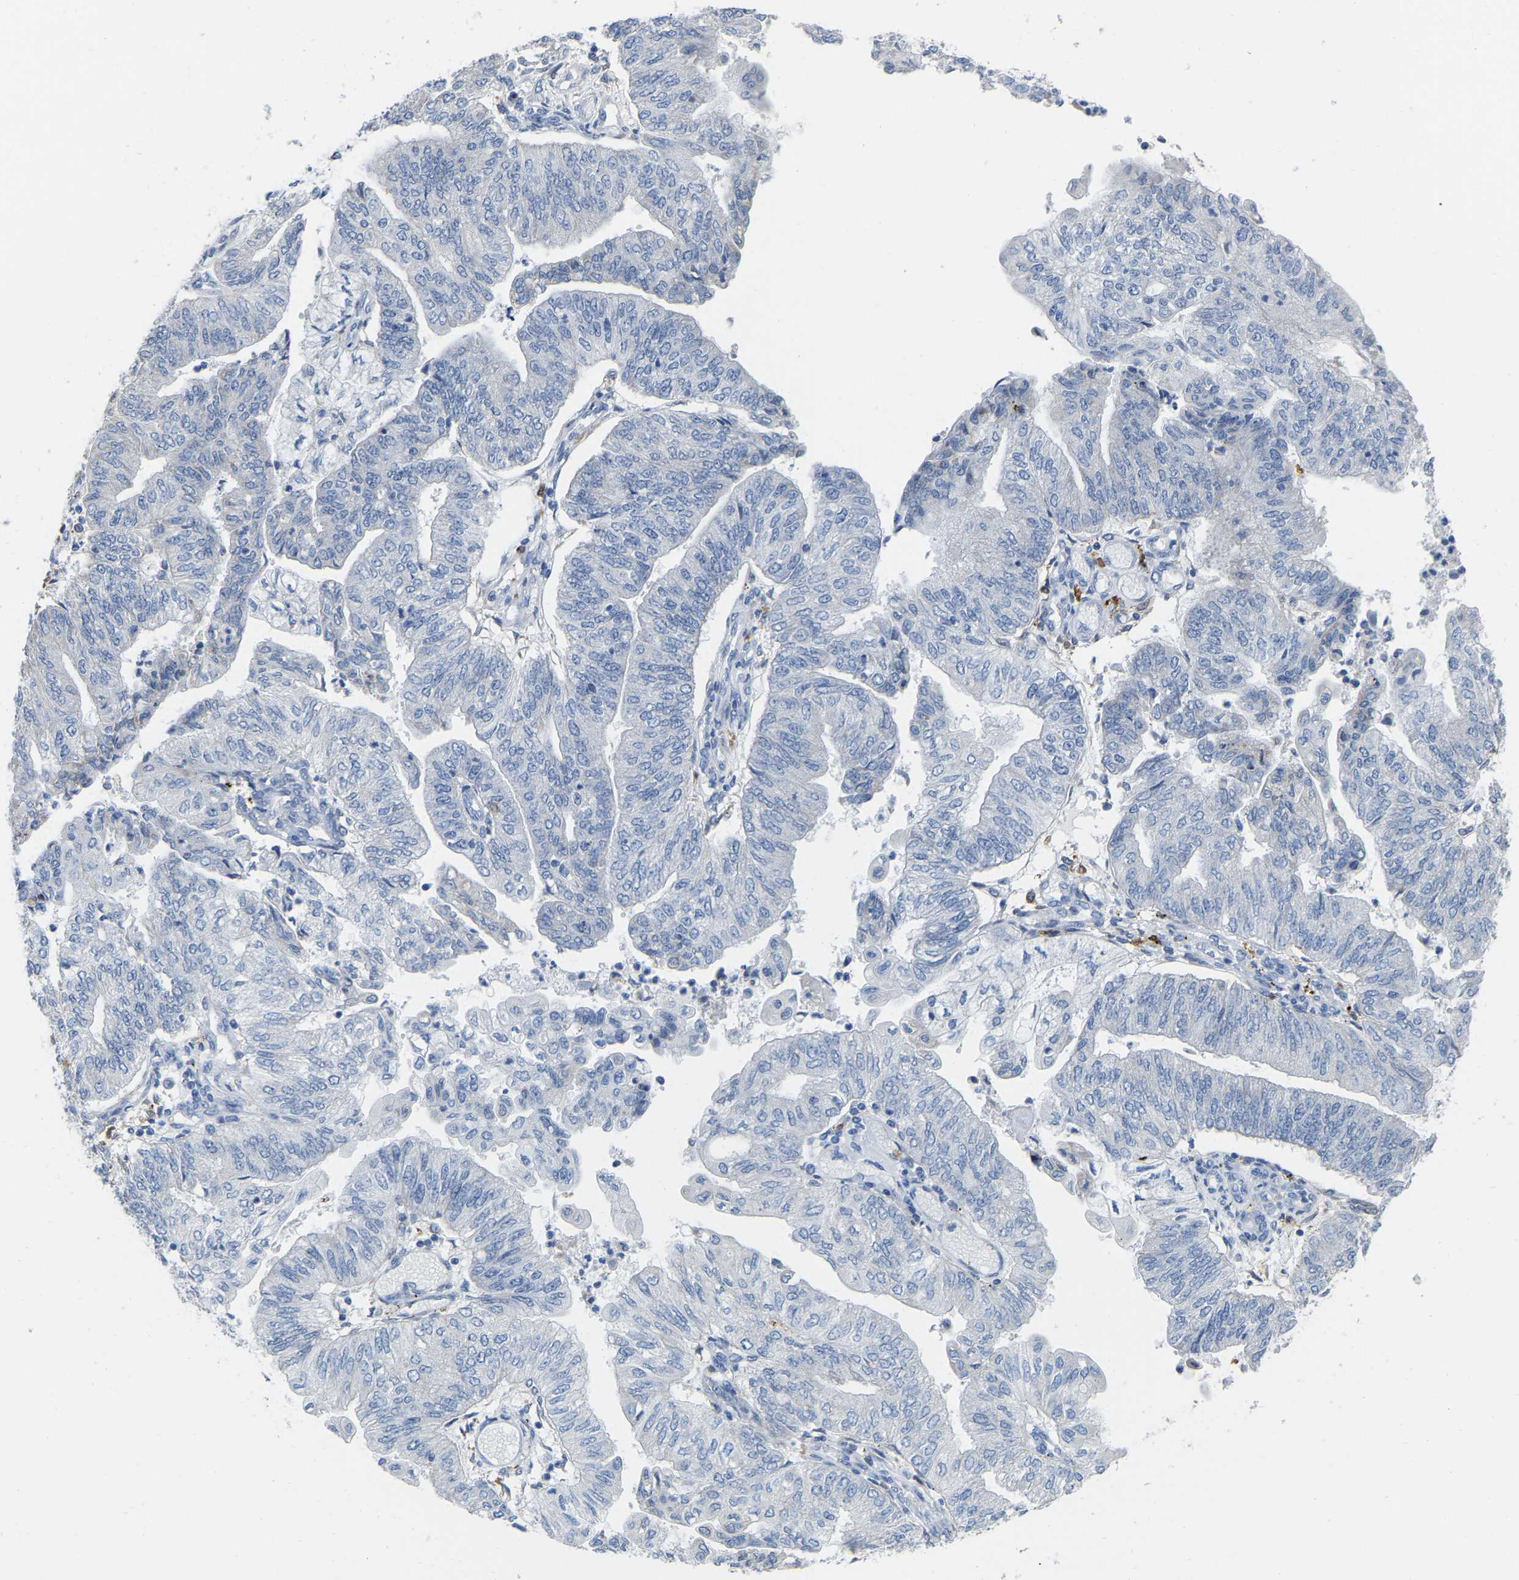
{"staining": {"intensity": "negative", "quantity": "none", "location": "none"}, "tissue": "endometrial cancer", "cell_type": "Tumor cells", "image_type": "cancer", "snomed": [{"axis": "morphology", "description": "Adenocarcinoma, NOS"}, {"axis": "topography", "description": "Endometrium"}], "caption": "This is a micrograph of immunohistochemistry staining of adenocarcinoma (endometrial), which shows no positivity in tumor cells. Brightfield microscopy of immunohistochemistry (IHC) stained with DAB (3,3'-diaminobenzidine) (brown) and hematoxylin (blue), captured at high magnification.", "gene": "ULBP2", "patient": {"sex": "female", "age": 59}}